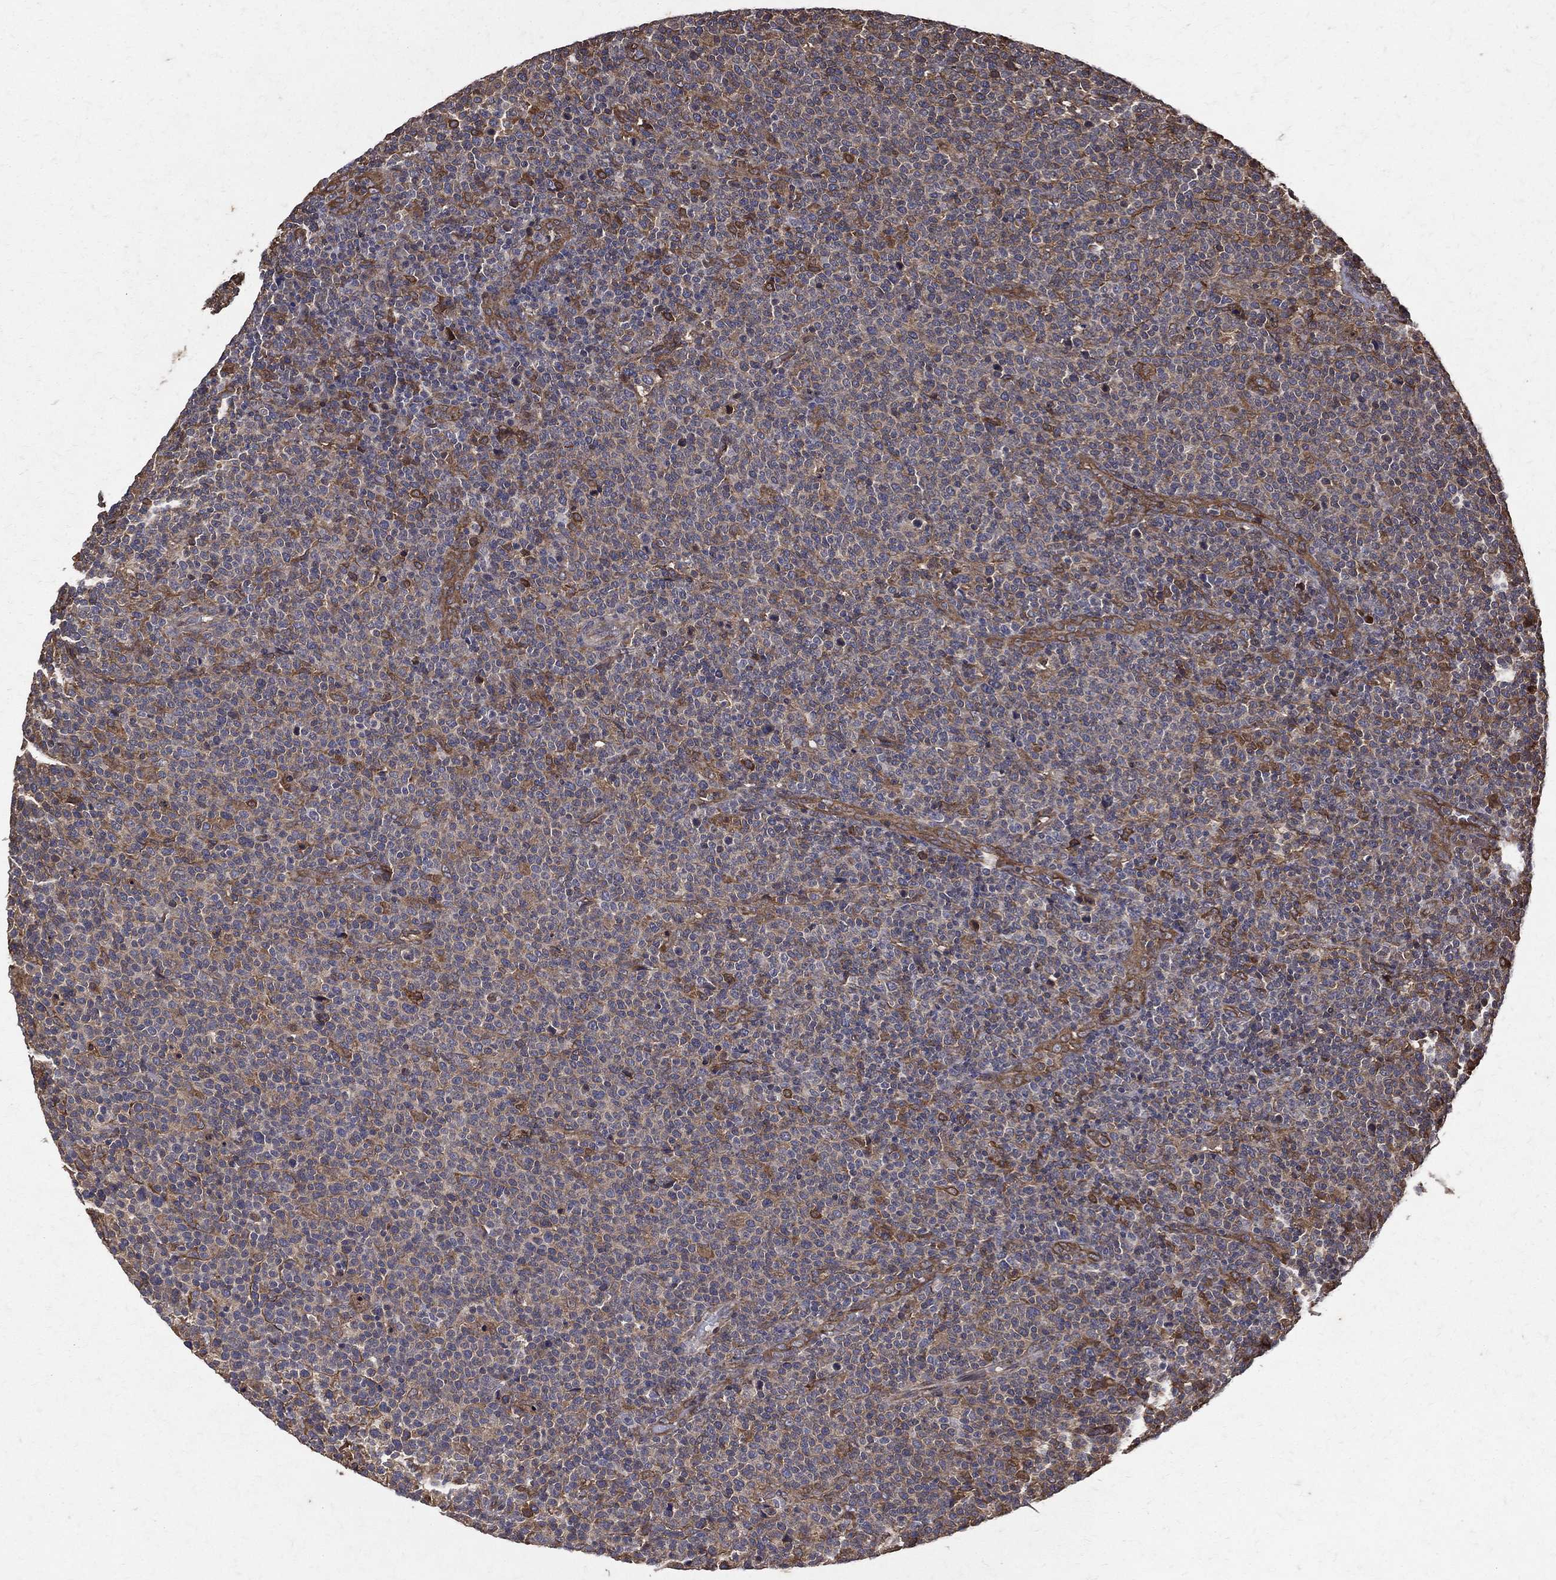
{"staining": {"intensity": "moderate", "quantity": "<25%", "location": "cytoplasmic/membranous"}, "tissue": "lymphoma", "cell_type": "Tumor cells", "image_type": "cancer", "snomed": [{"axis": "morphology", "description": "Malignant lymphoma, non-Hodgkin's type, High grade"}, {"axis": "topography", "description": "Lymph node"}], "caption": "Immunohistochemical staining of human malignant lymphoma, non-Hodgkin's type (high-grade) displays moderate cytoplasmic/membranous protein expression in about <25% of tumor cells.", "gene": "DPYSL2", "patient": {"sex": "male", "age": 61}}